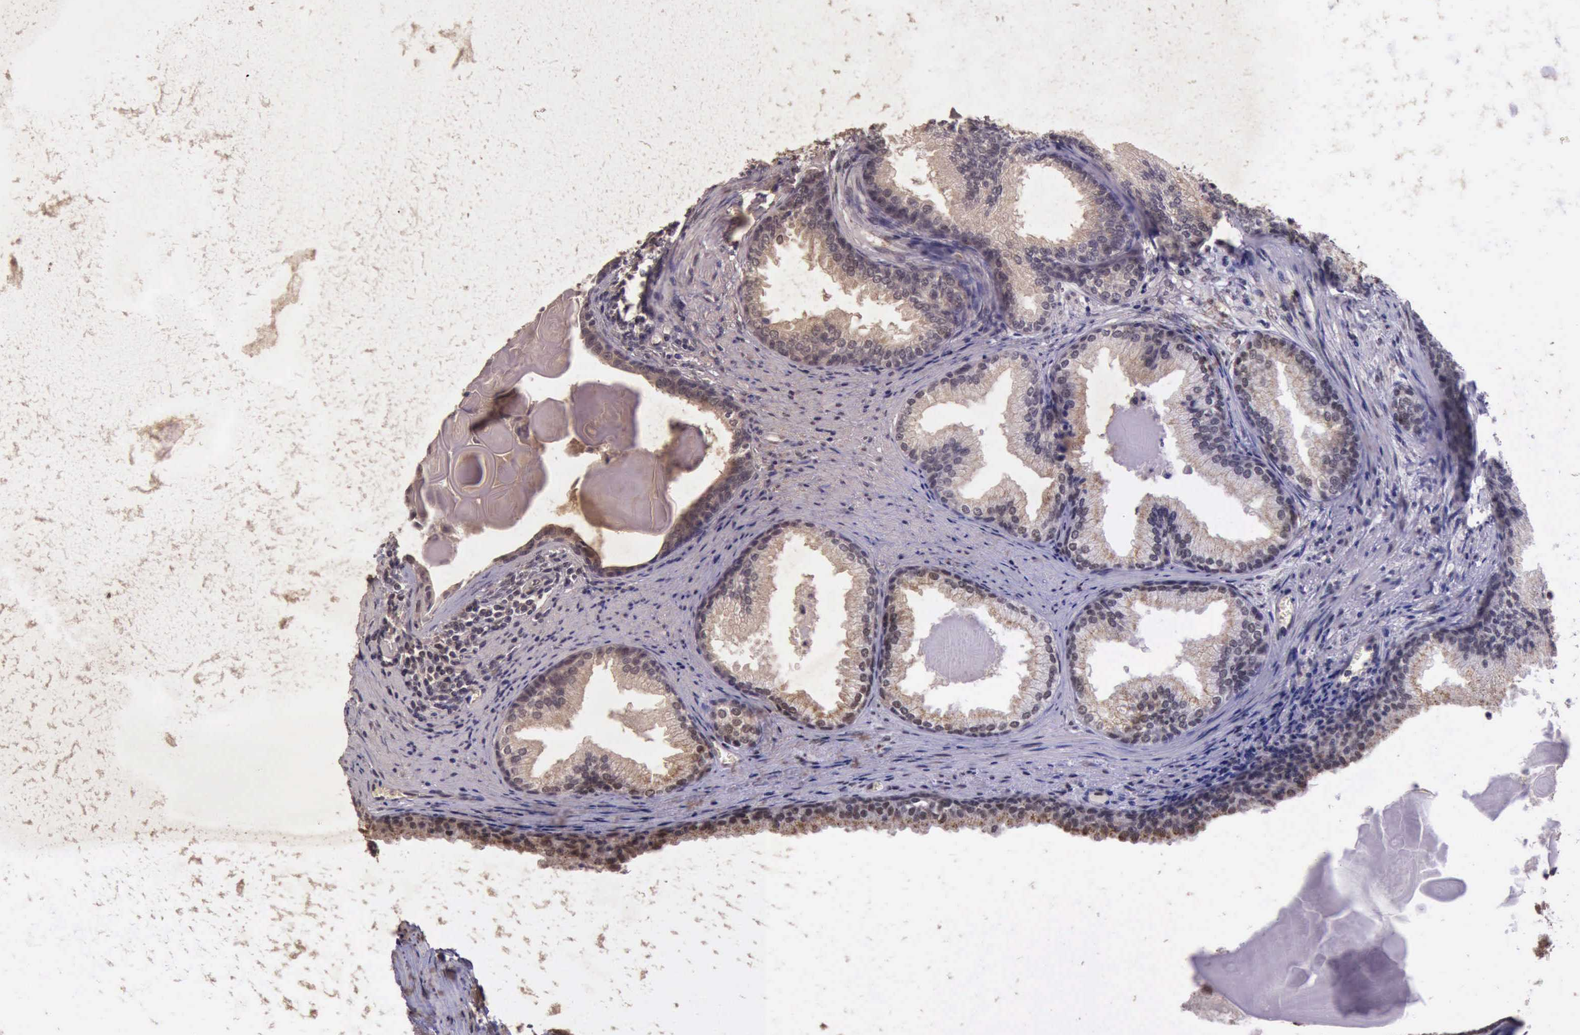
{"staining": {"intensity": "weak", "quantity": ">75%", "location": "cytoplasmic/membranous,nuclear"}, "tissue": "prostate cancer", "cell_type": "Tumor cells", "image_type": "cancer", "snomed": [{"axis": "morphology", "description": "Adenocarcinoma, Medium grade"}, {"axis": "topography", "description": "Prostate"}], "caption": "Immunohistochemistry staining of prostate medium-grade adenocarcinoma, which reveals low levels of weak cytoplasmic/membranous and nuclear staining in approximately >75% of tumor cells indicating weak cytoplasmic/membranous and nuclear protein expression. The staining was performed using DAB (brown) for protein detection and nuclei were counterstained in hematoxylin (blue).", "gene": "PRPF39", "patient": {"sex": "male", "age": 79}}